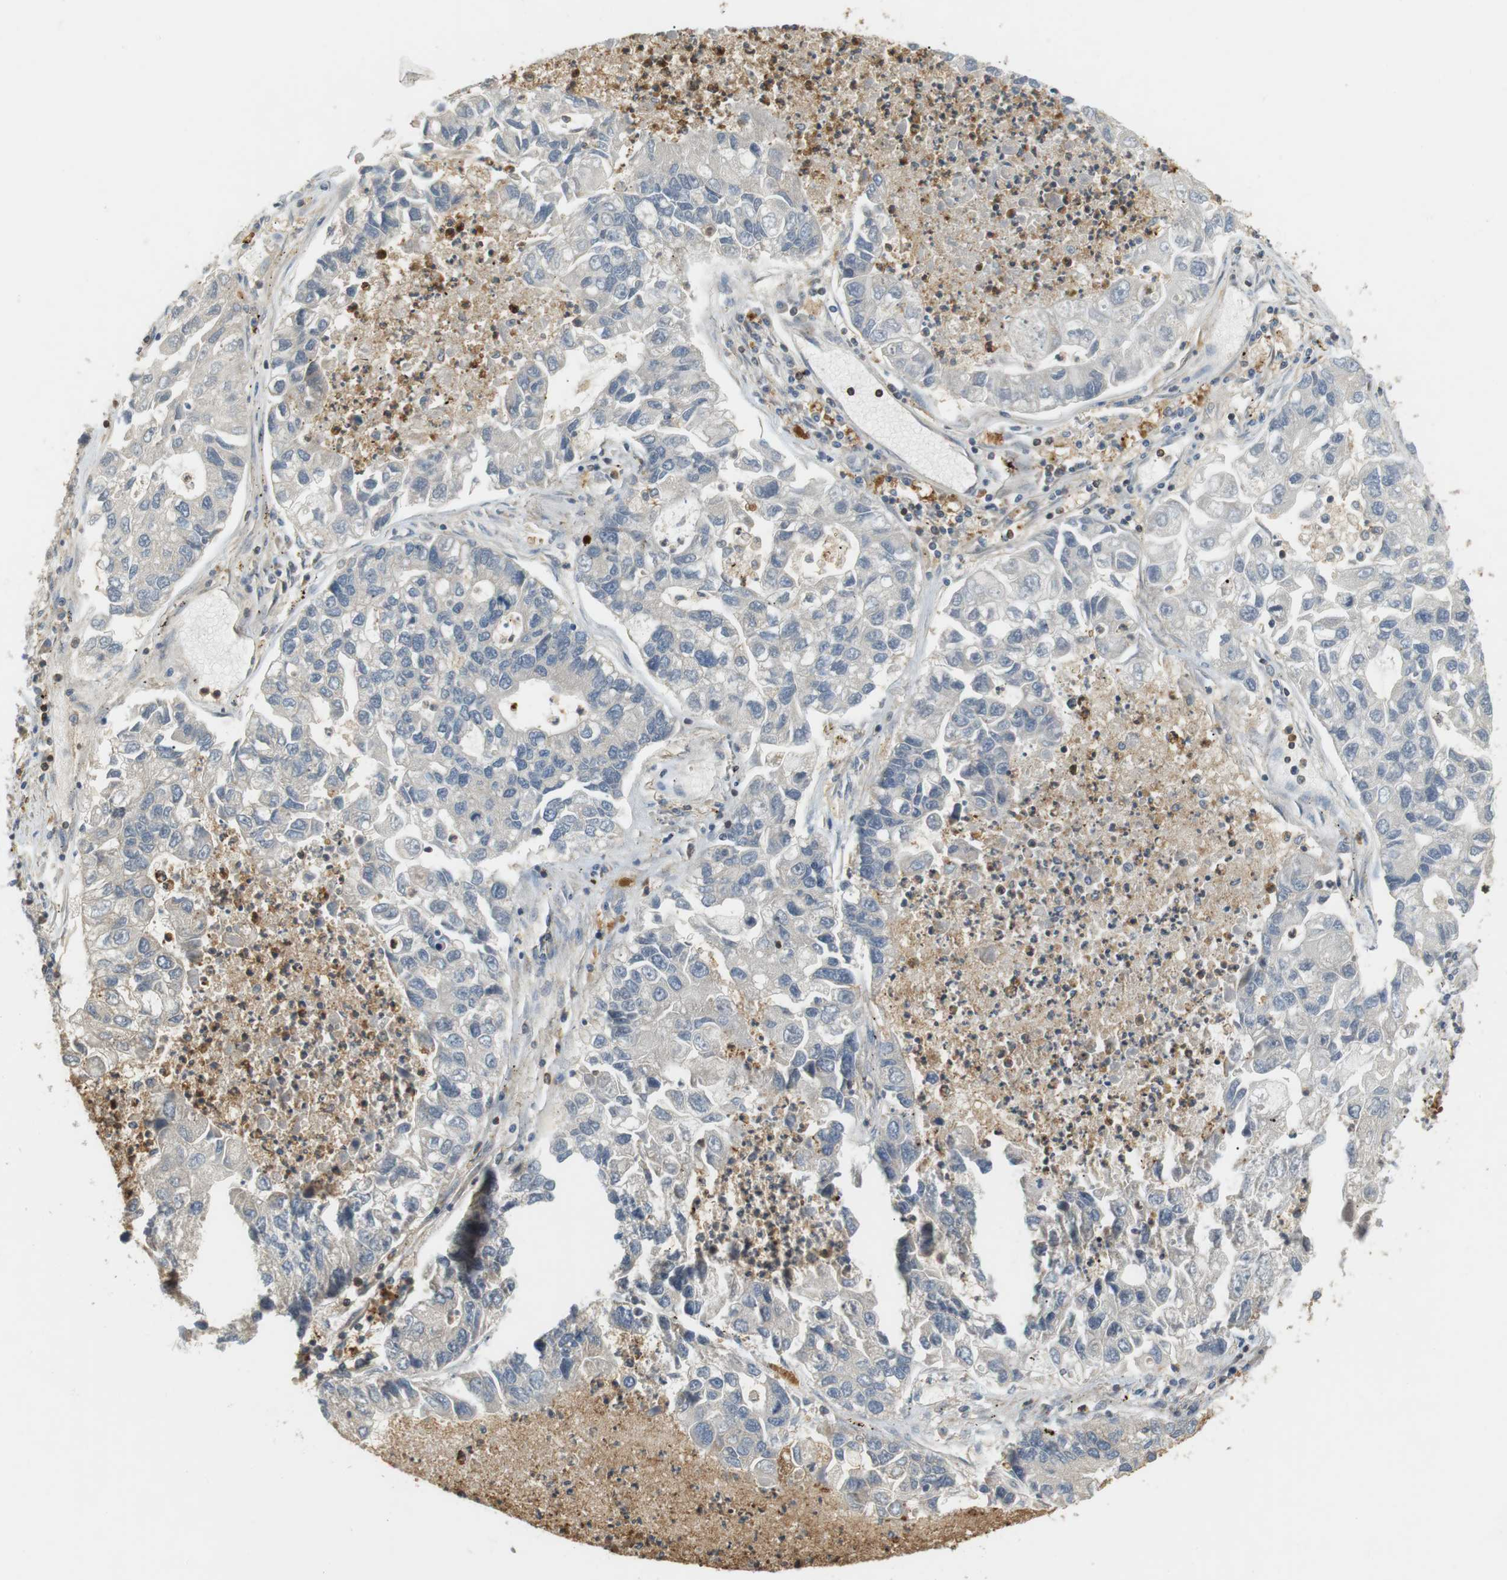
{"staining": {"intensity": "weak", "quantity": "<25%", "location": "cytoplasmic/membranous"}, "tissue": "lung cancer", "cell_type": "Tumor cells", "image_type": "cancer", "snomed": [{"axis": "morphology", "description": "Adenocarcinoma, NOS"}, {"axis": "topography", "description": "Lung"}], "caption": "Immunohistochemistry (IHC) of human adenocarcinoma (lung) shows no expression in tumor cells.", "gene": "P2RY1", "patient": {"sex": "female", "age": 51}}